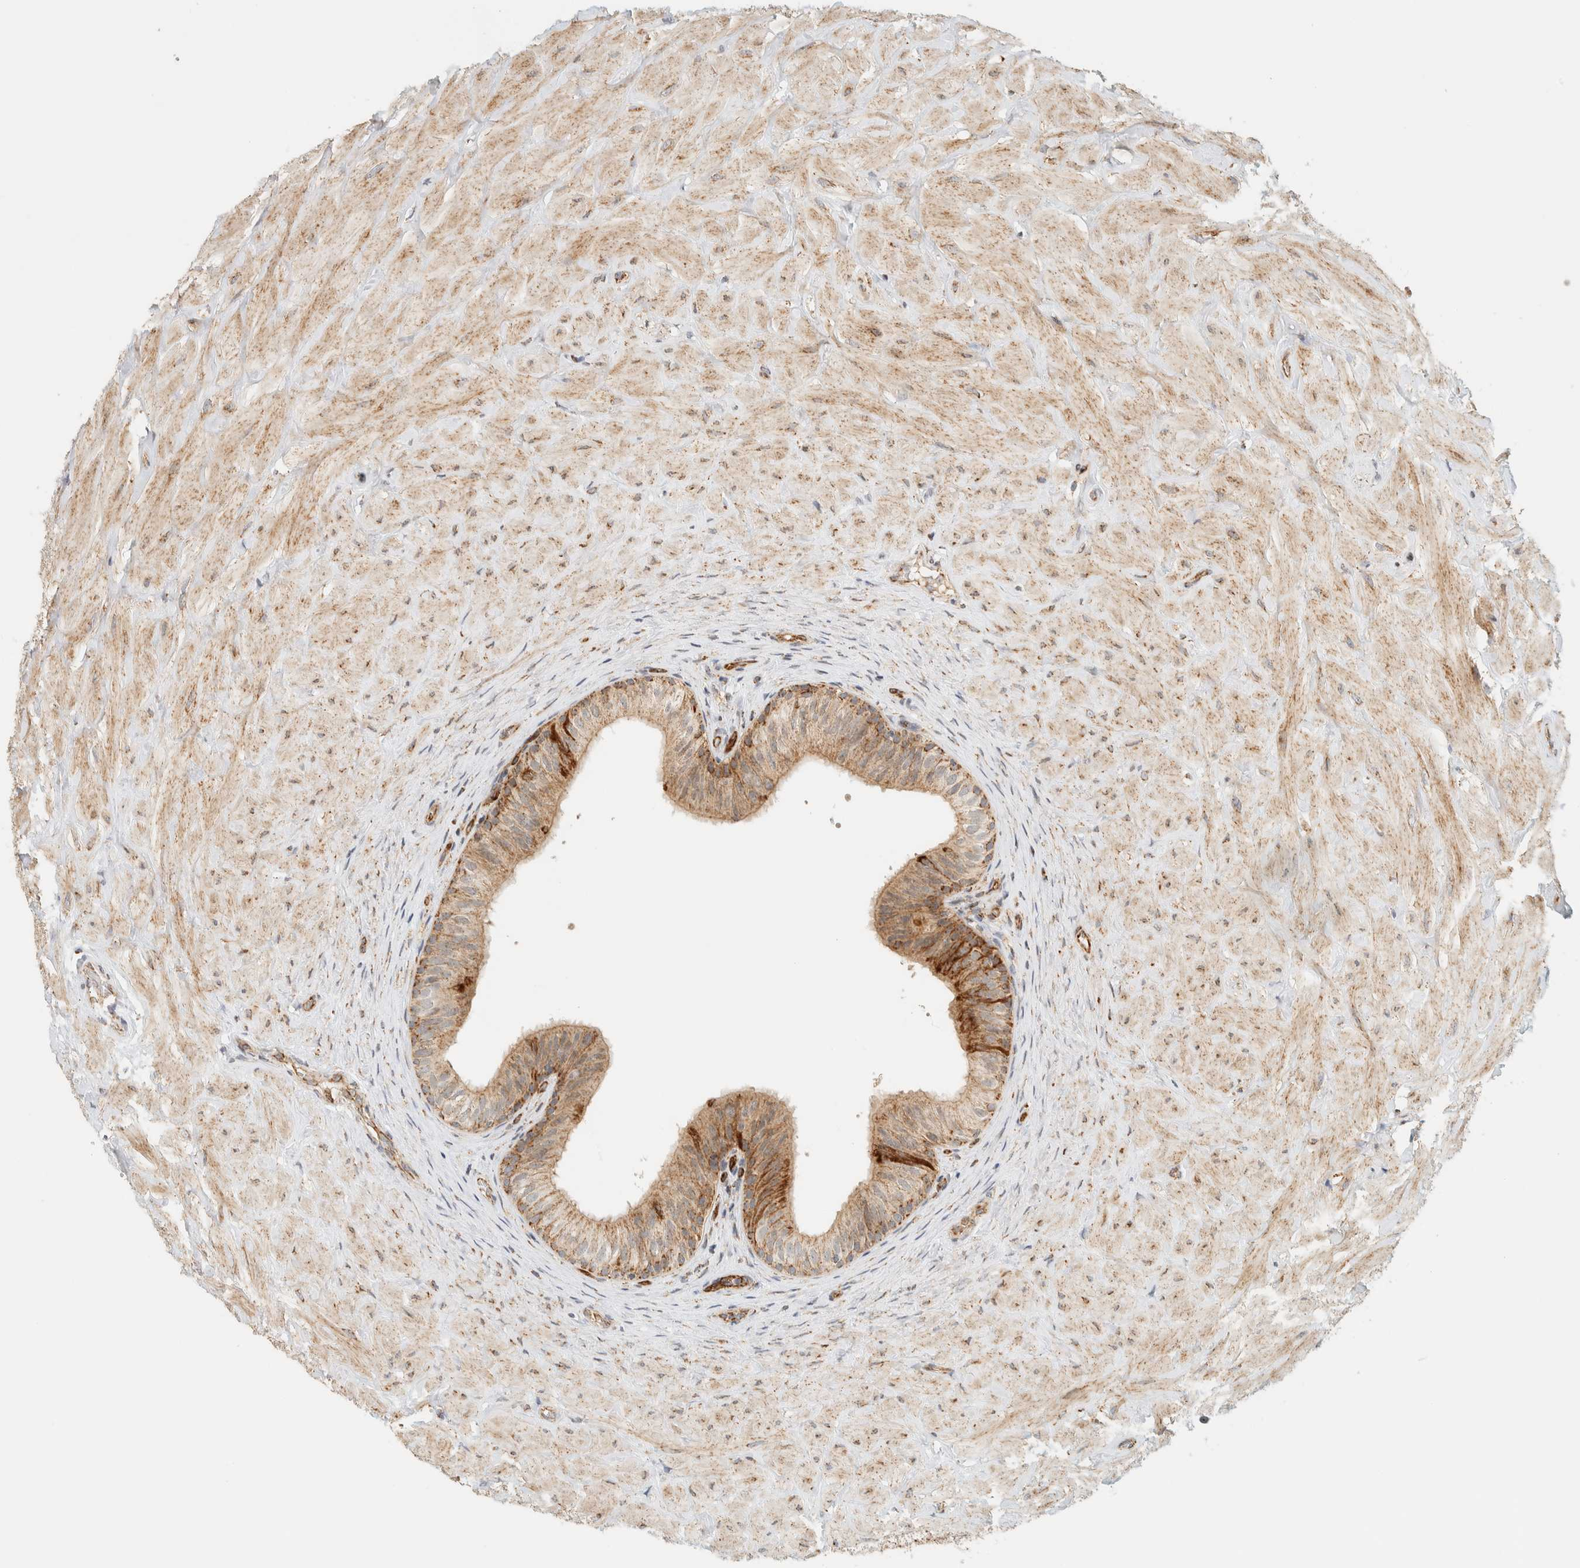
{"staining": {"intensity": "moderate", "quantity": ">75%", "location": "cytoplasmic/membranous"}, "tissue": "epididymis", "cell_type": "Glandular cells", "image_type": "normal", "snomed": [{"axis": "morphology", "description": "Normal tissue, NOS"}, {"axis": "topography", "description": "Soft tissue"}, {"axis": "topography", "description": "Epididymis"}], "caption": "Brown immunohistochemical staining in unremarkable human epididymis reveals moderate cytoplasmic/membranous staining in about >75% of glandular cells. (DAB IHC, brown staining for protein, blue staining for nuclei).", "gene": "KIFAP3", "patient": {"sex": "male", "age": 26}}